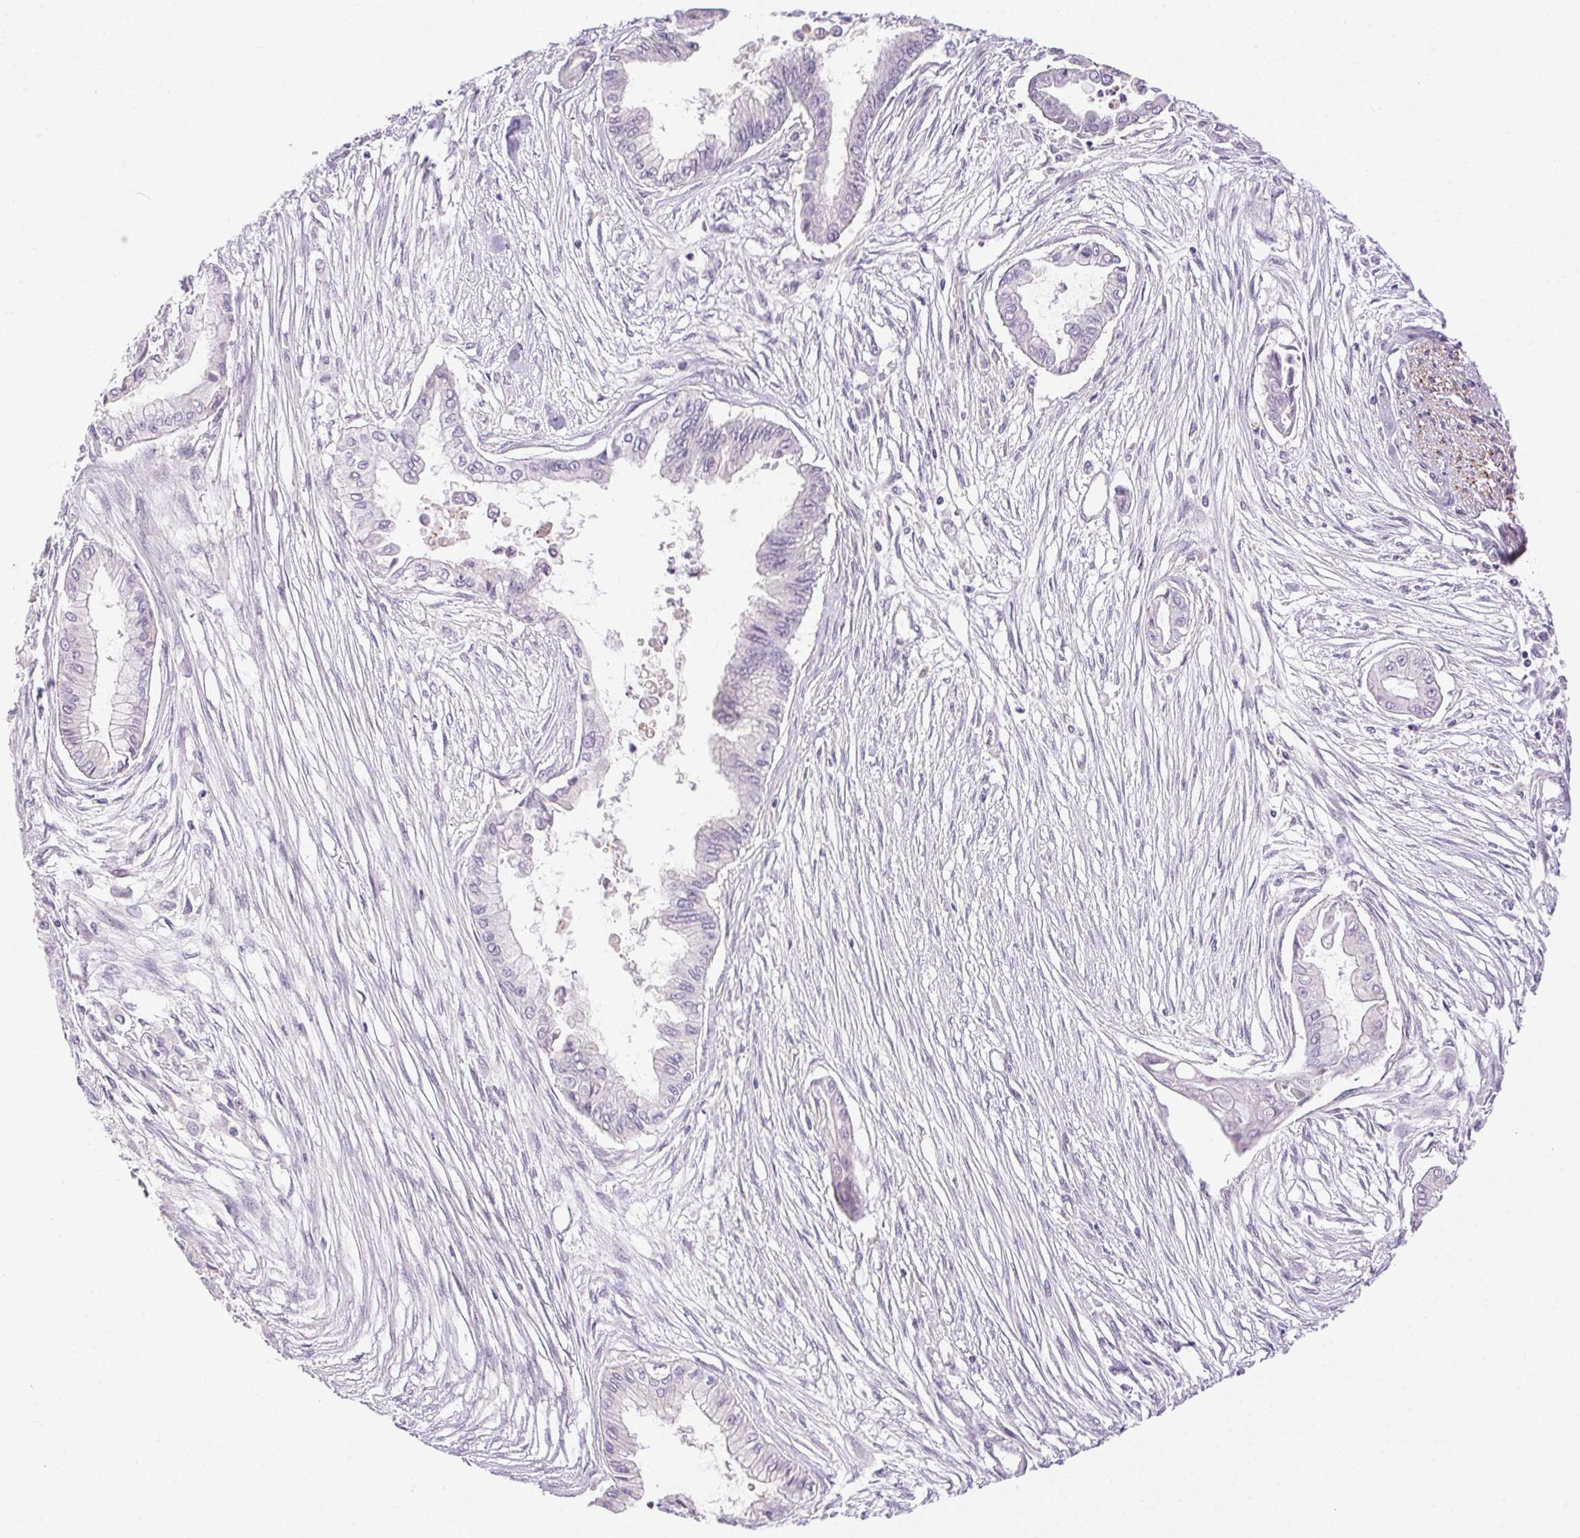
{"staining": {"intensity": "negative", "quantity": "none", "location": "none"}, "tissue": "pancreatic cancer", "cell_type": "Tumor cells", "image_type": "cancer", "snomed": [{"axis": "morphology", "description": "Adenocarcinoma, NOS"}, {"axis": "topography", "description": "Pancreas"}], "caption": "Immunohistochemistry (IHC) histopathology image of human adenocarcinoma (pancreatic) stained for a protein (brown), which displays no staining in tumor cells. Brightfield microscopy of IHC stained with DAB (brown) and hematoxylin (blue), captured at high magnification.", "gene": "SYT11", "patient": {"sex": "female", "age": 68}}